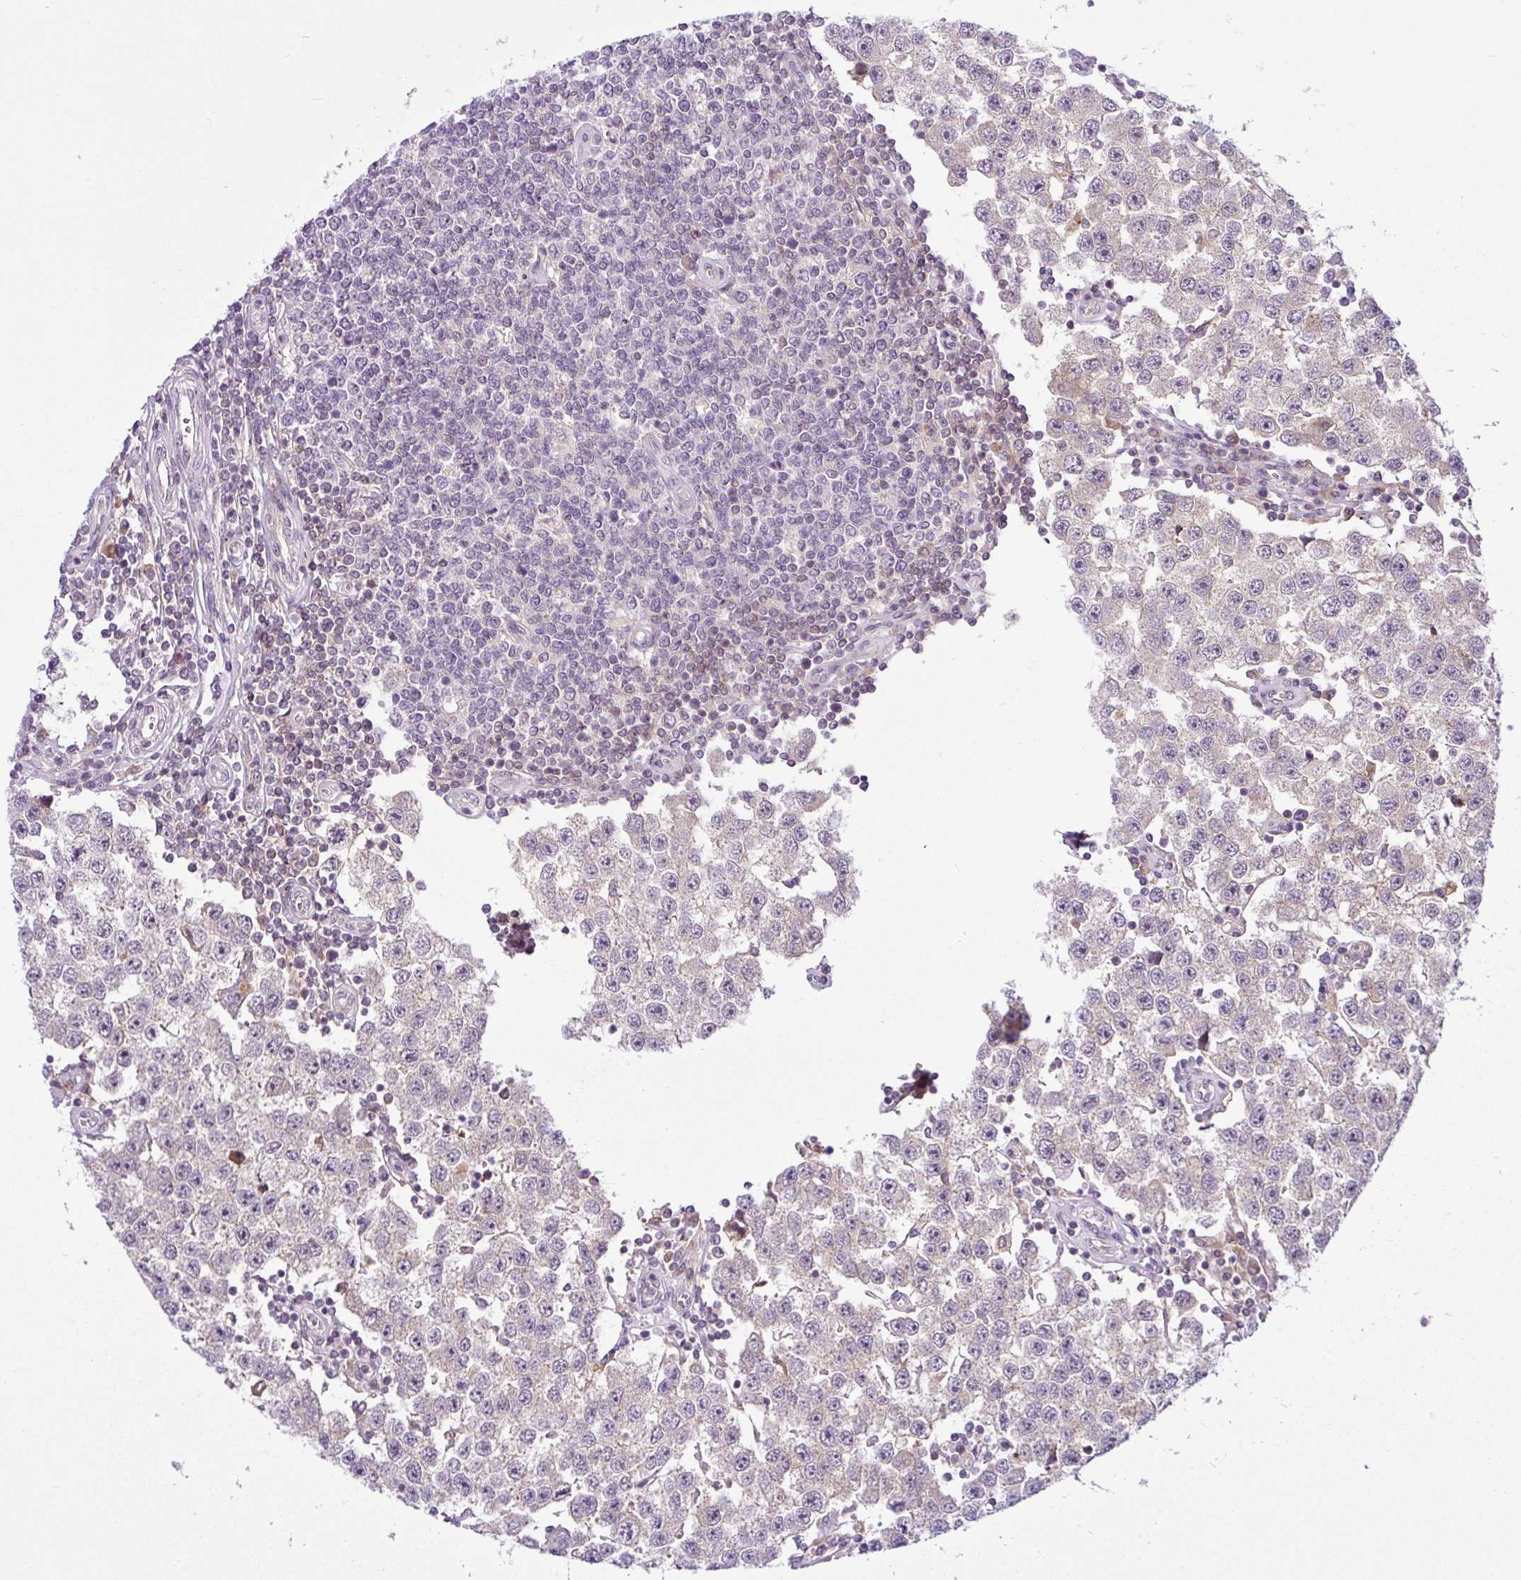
{"staining": {"intensity": "negative", "quantity": "none", "location": "none"}, "tissue": "testis cancer", "cell_type": "Tumor cells", "image_type": "cancer", "snomed": [{"axis": "morphology", "description": "Seminoma, NOS"}, {"axis": "topography", "description": "Testis"}], "caption": "Immunohistochemistry micrograph of neoplastic tissue: testis cancer stained with DAB demonstrates no significant protein expression in tumor cells. The staining is performed using DAB (3,3'-diaminobenzidine) brown chromogen with nuclei counter-stained in using hematoxylin.", "gene": "NDUFB2", "patient": {"sex": "male", "age": 34}}